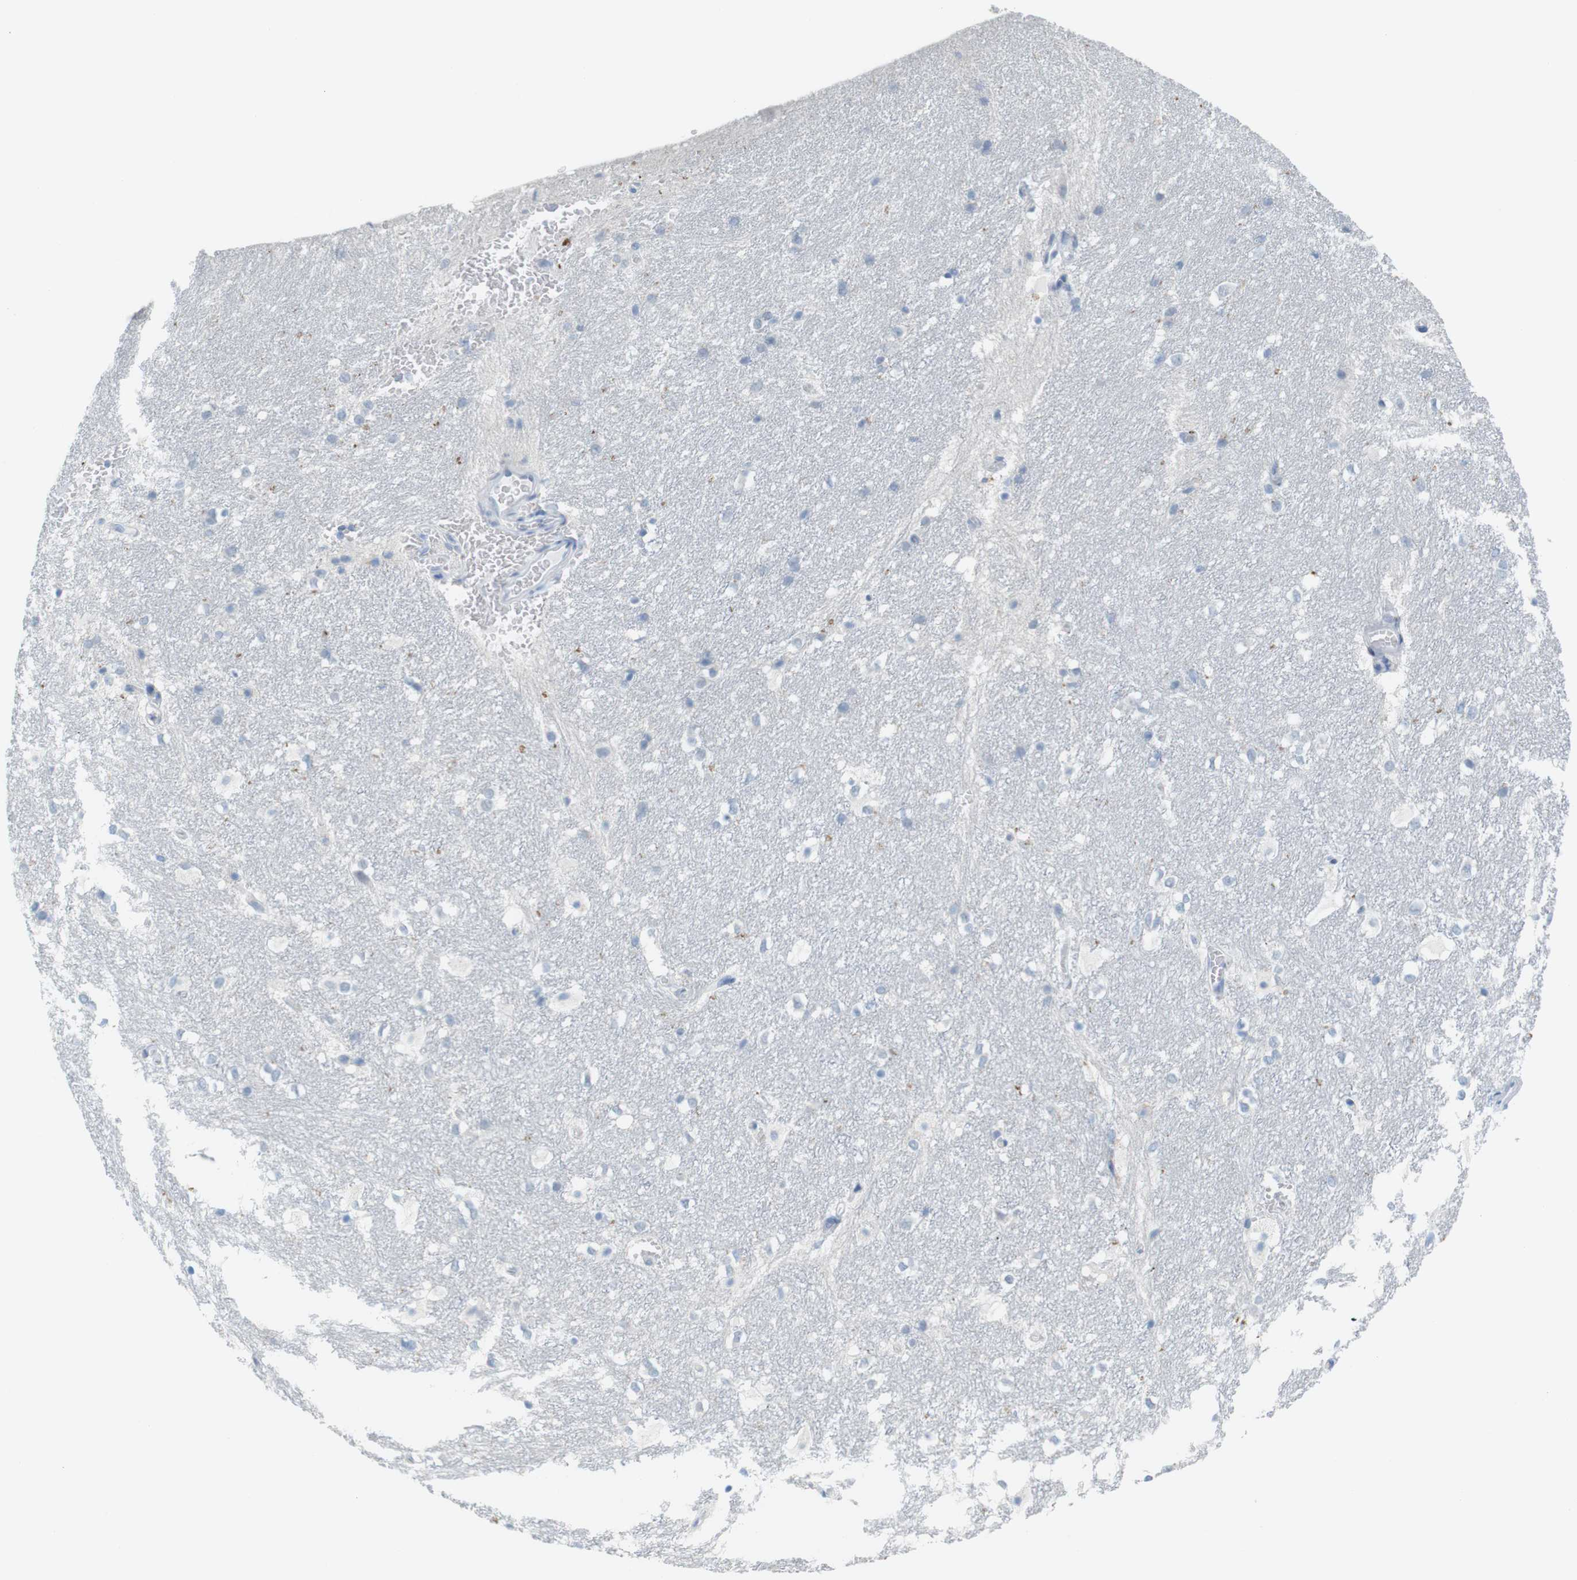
{"staining": {"intensity": "negative", "quantity": "none", "location": "none"}, "tissue": "hippocampus", "cell_type": "Glial cells", "image_type": "normal", "snomed": [{"axis": "morphology", "description": "Normal tissue, NOS"}, {"axis": "topography", "description": "Hippocampus"}], "caption": "Immunohistochemistry (IHC) of benign human hippocampus demonstrates no positivity in glial cells.", "gene": "YIPF1", "patient": {"sex": "female", "age": 19}}